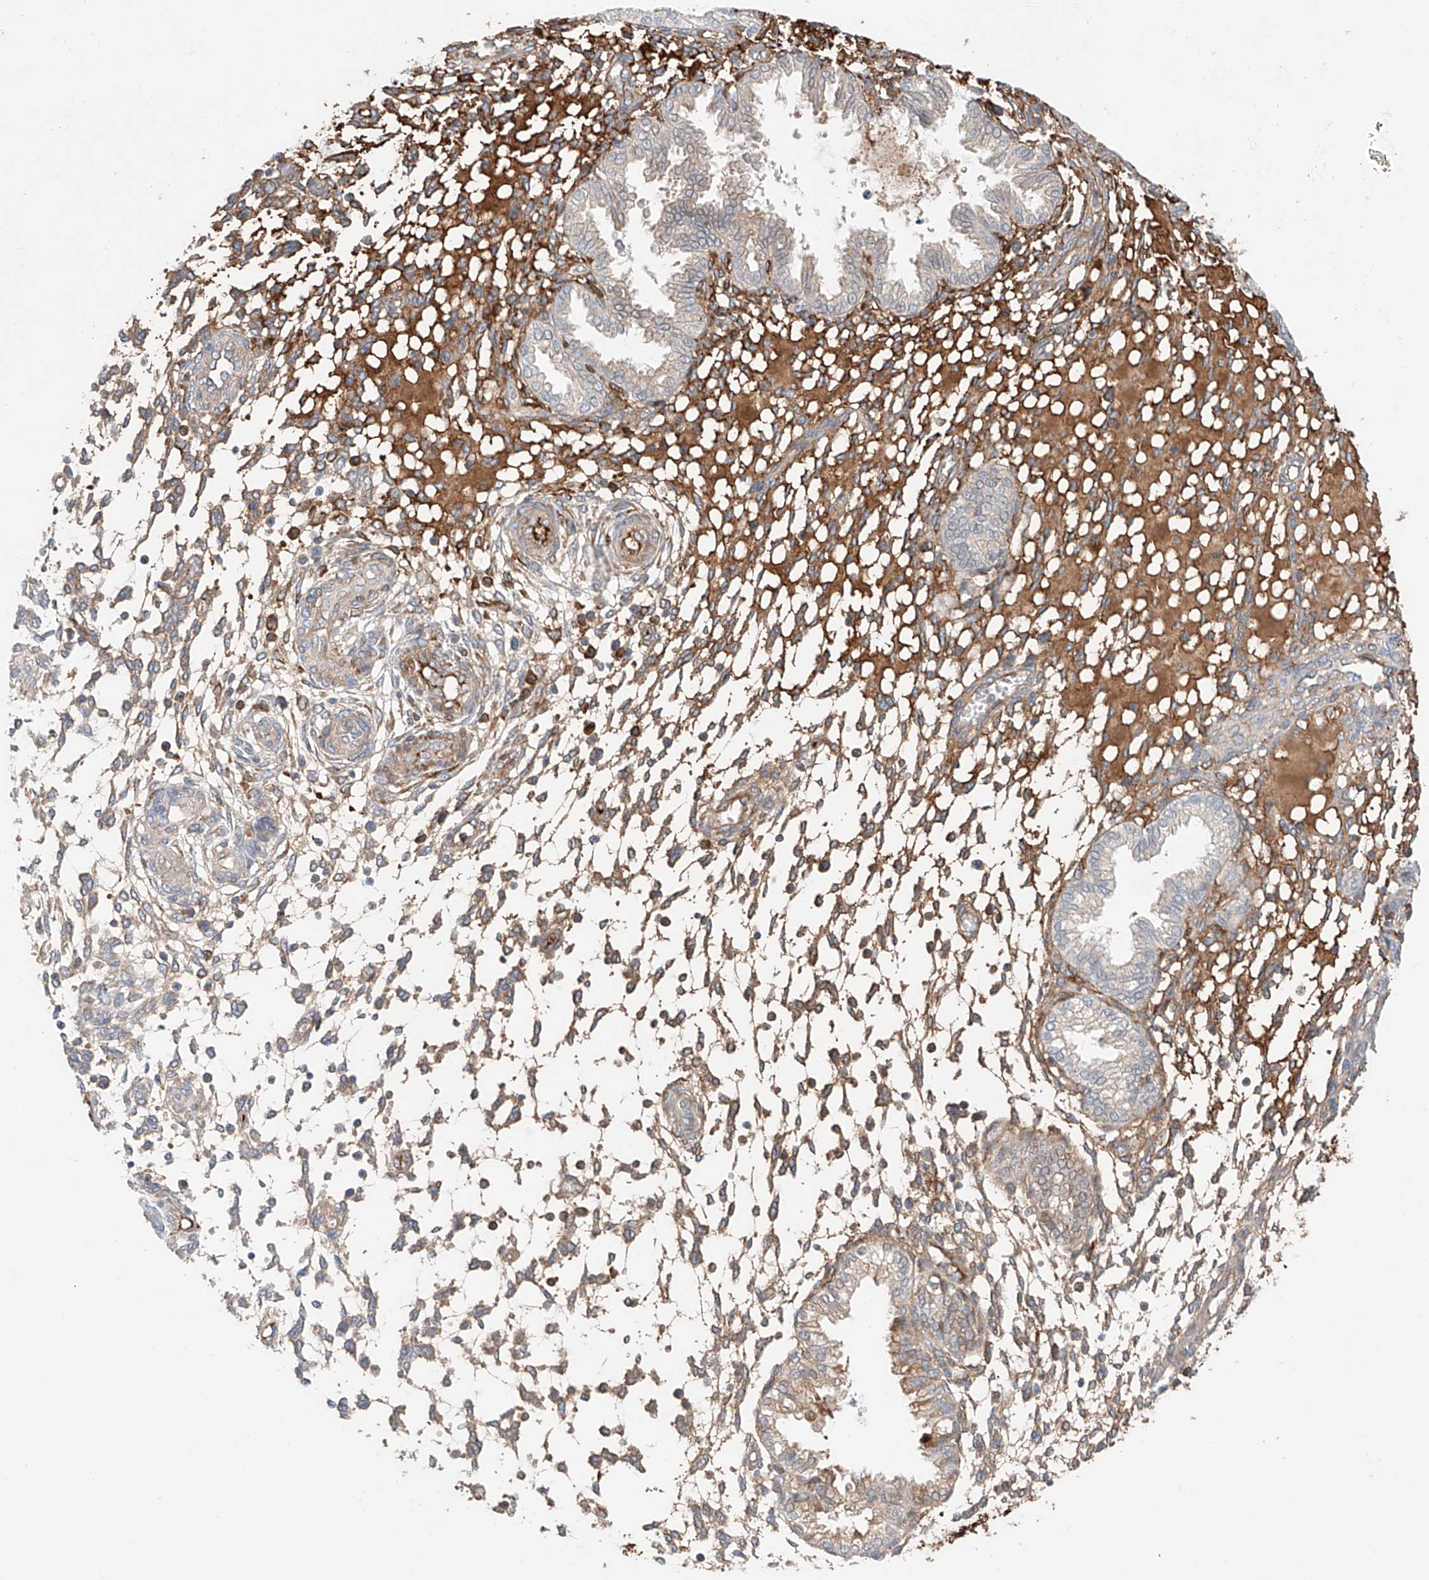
{"staining": {"intensity": "moderate", "quantity": "<25%", "location": "cytoplasmic/membranous,nuclear"}, "tissue": "endometrium", "cell_type": "Cells in endometrial stroma", "image_type": "normal", "snomed": [{"axis": "morphology", "description": "Normal tissue, NOS"}, {"axis": "topography", "description": "Endometrium"}], "caption": "A micrograph showing moderate cytoplasmic/membranous,nuclear staining in approximately <25% of cells in endometrial stroma in unremarkable endometrium, as visualized by brown immunohistochemical staining.", "gene": "PGGT1B", "patient": {"sex": "female", "age": 33}}